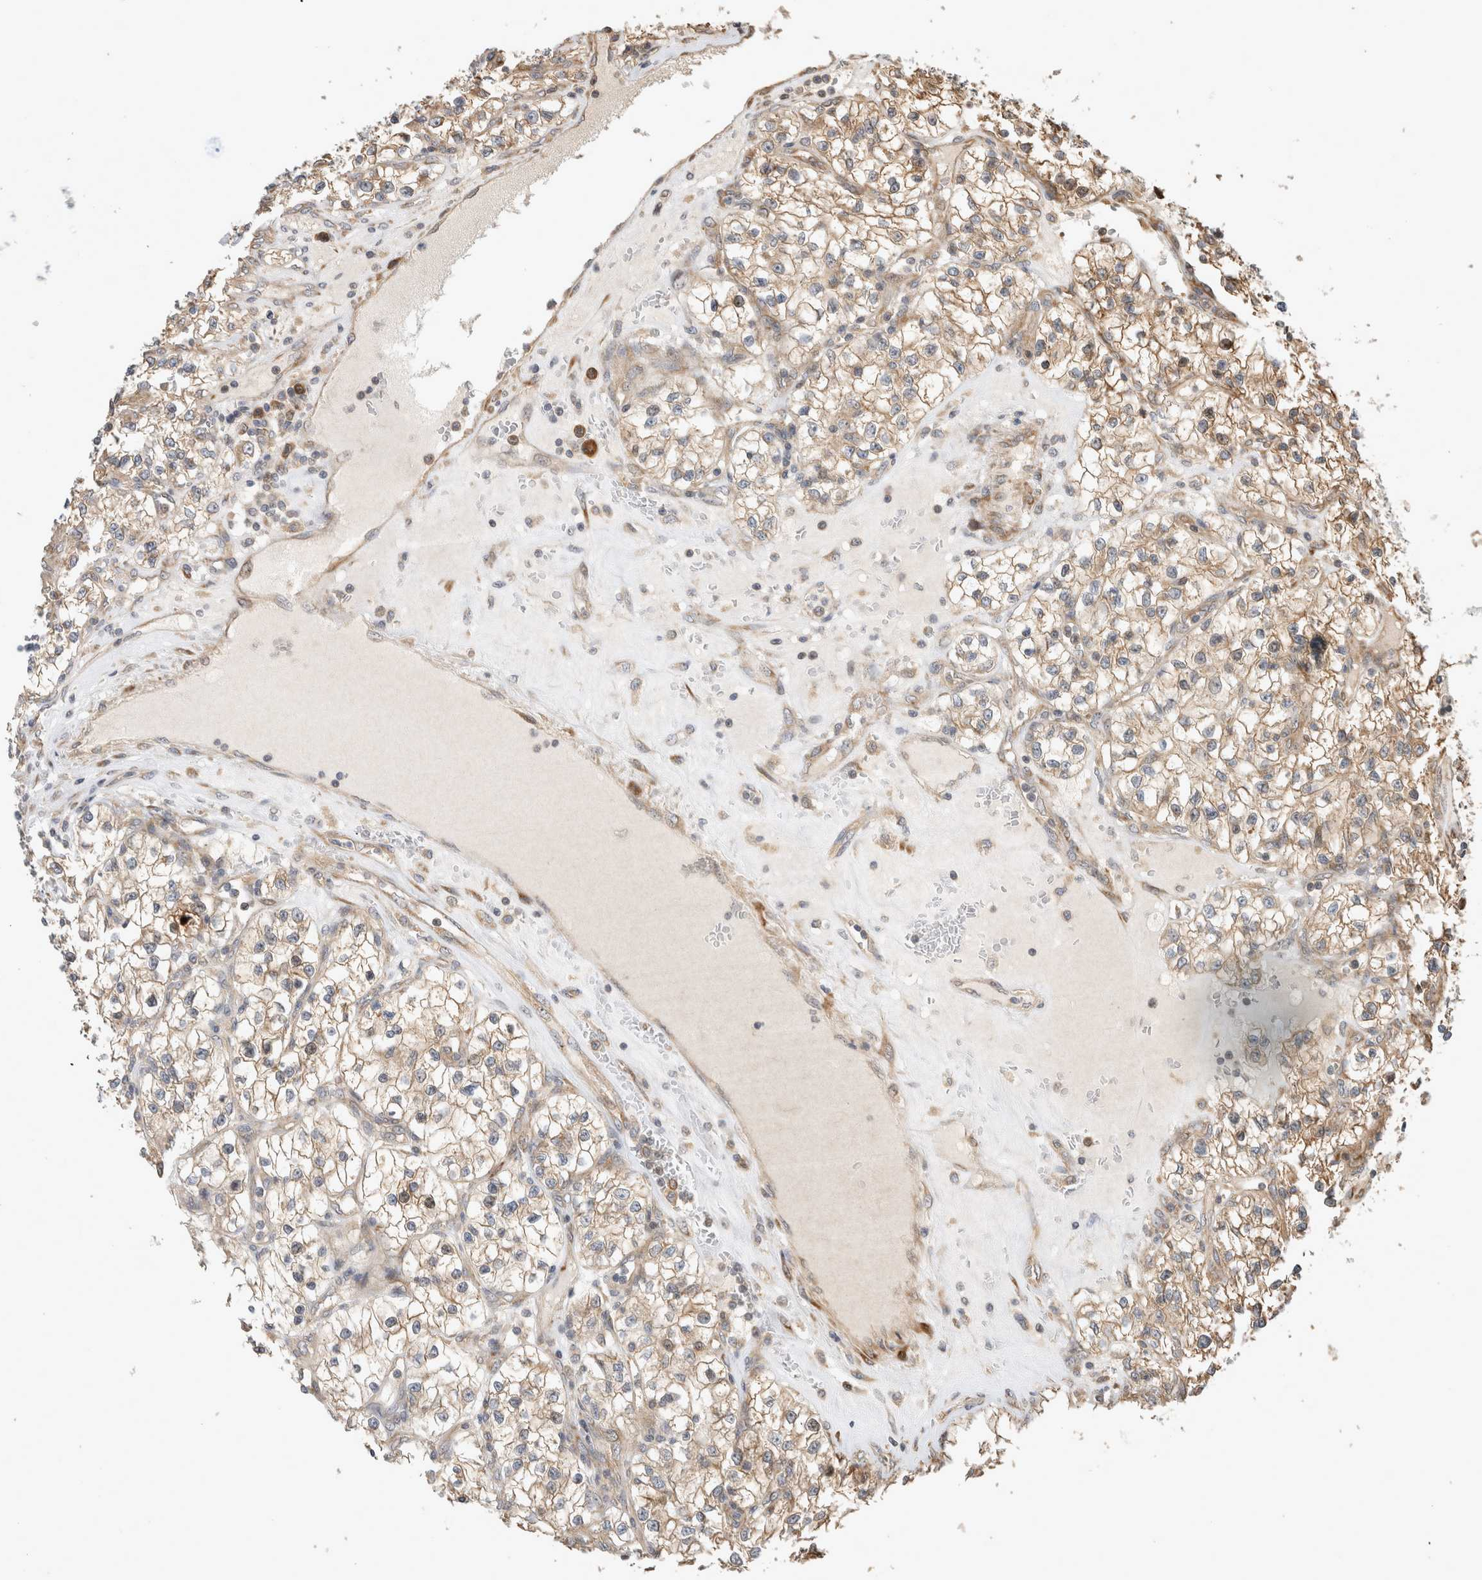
{"staining": {"intensity": "moderate", "quantity": "25%-75%", "location": "cytoplasmic/membranous"}, "tissue": "renal cancer", "cell_type": "Tumor cells", "image_type": "cancer", "snomed": [{"axis": "morphology", "description": "Adenocarcinoma, NOS"}, {"axis": "topography", "description": "Kidney"}], "caption": "Immunohistochemical staining of renal cancer demonstrates moderate cytoplasmic/membranous protein staining in about 25%-75% of tumor cells. (DAB IHC with brightfield microscopy, high magnification).", "gene": "PCDHB15", "patient": {"sex": "female", "age": 57}}